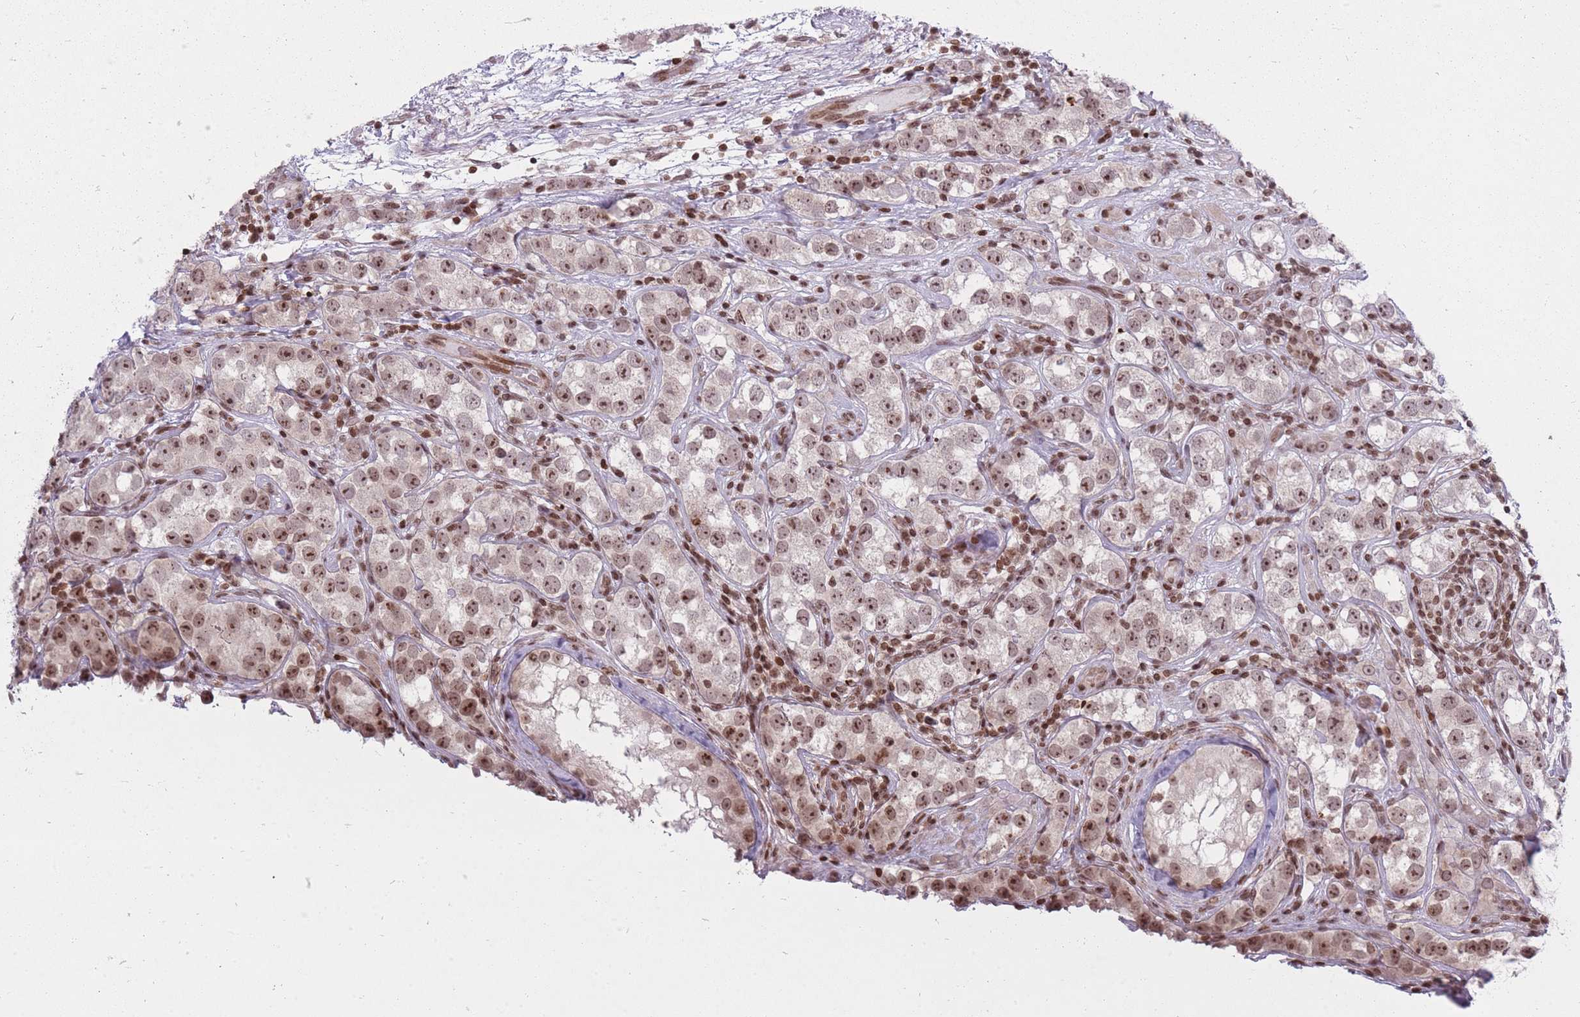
{"staining": {"intensity": "moderate", "quantity": ">75%", "location": "nuclear"}, "tissue": "testis cancer", "cell_type": "Tumor cells", "image_type": "cancer", "snomed": [{"axis": "morphology", "description": "Seminoma, NOS"}, {"axis": "topography", "description": "Testis"}], "caption": "Immunohistochemistry (IHC) of human testis cancer (seminoma) reveals medium levels of moderate nuclear staining in approximately >75% of tumor cells. Nuclei are stained in blue.", "gene": "TMC6", "patient": {"sex": "male", "age": 28}}